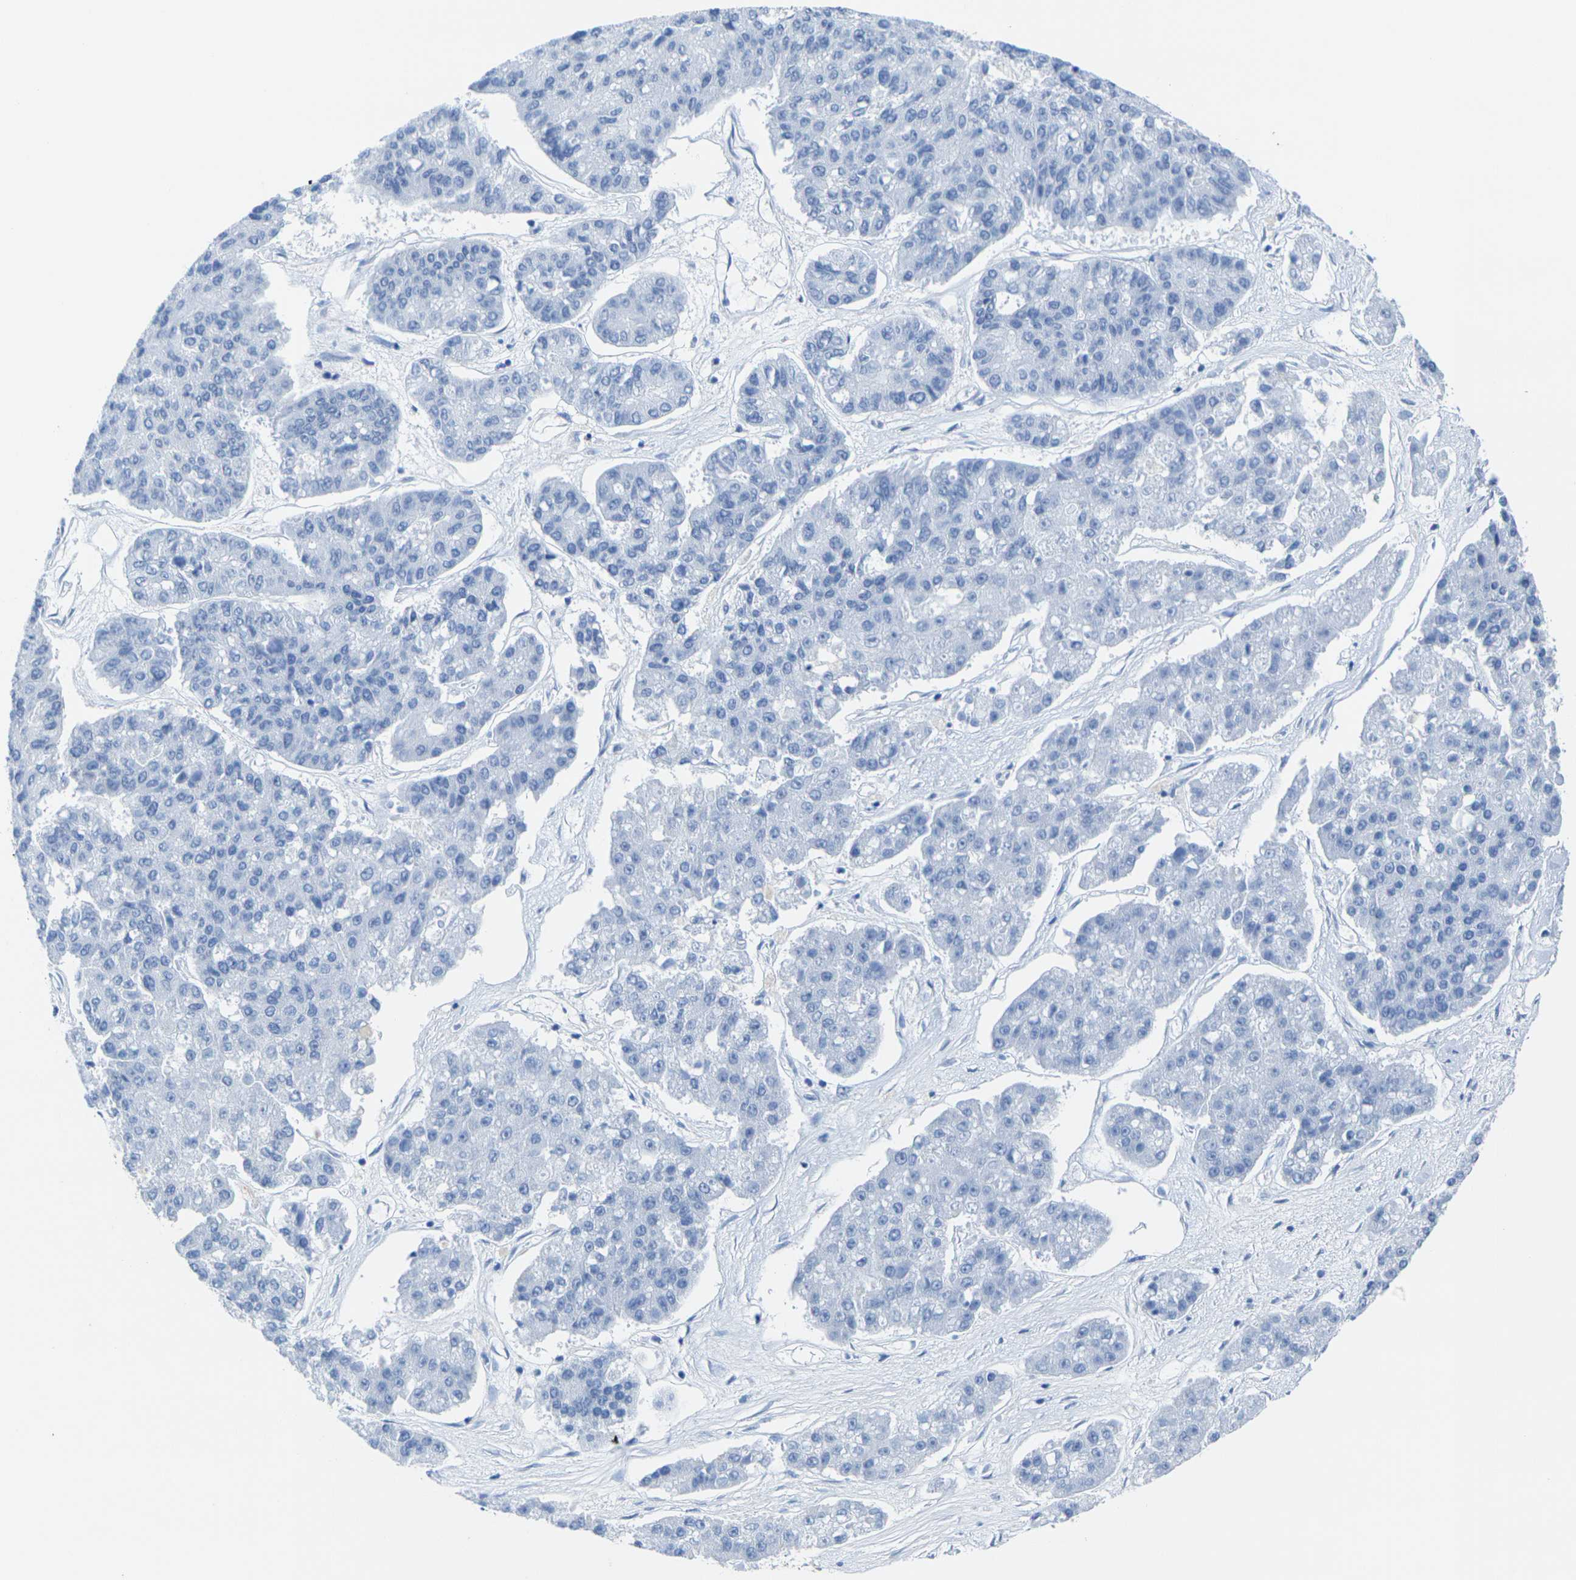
{"staining": {"intensity": "negative", "quantity": "none", "location": "none"}, "tissue": "pancreatic cancer", "cell_type": "Tumor cells", "image_type": "cancer", "snomed": [{"axis": "morphology", "description": "Adenocarcinoma, NOS"}, {"axis": "topography", "description": "Pancreas"}], "caption": "Pancreatic cancer (adenocarcinoma) was stained to show a protein in brown. There is no significant staining in tumor cells.", "gene": "CNN1", "patient": {"sex": "male", "age": 50}}